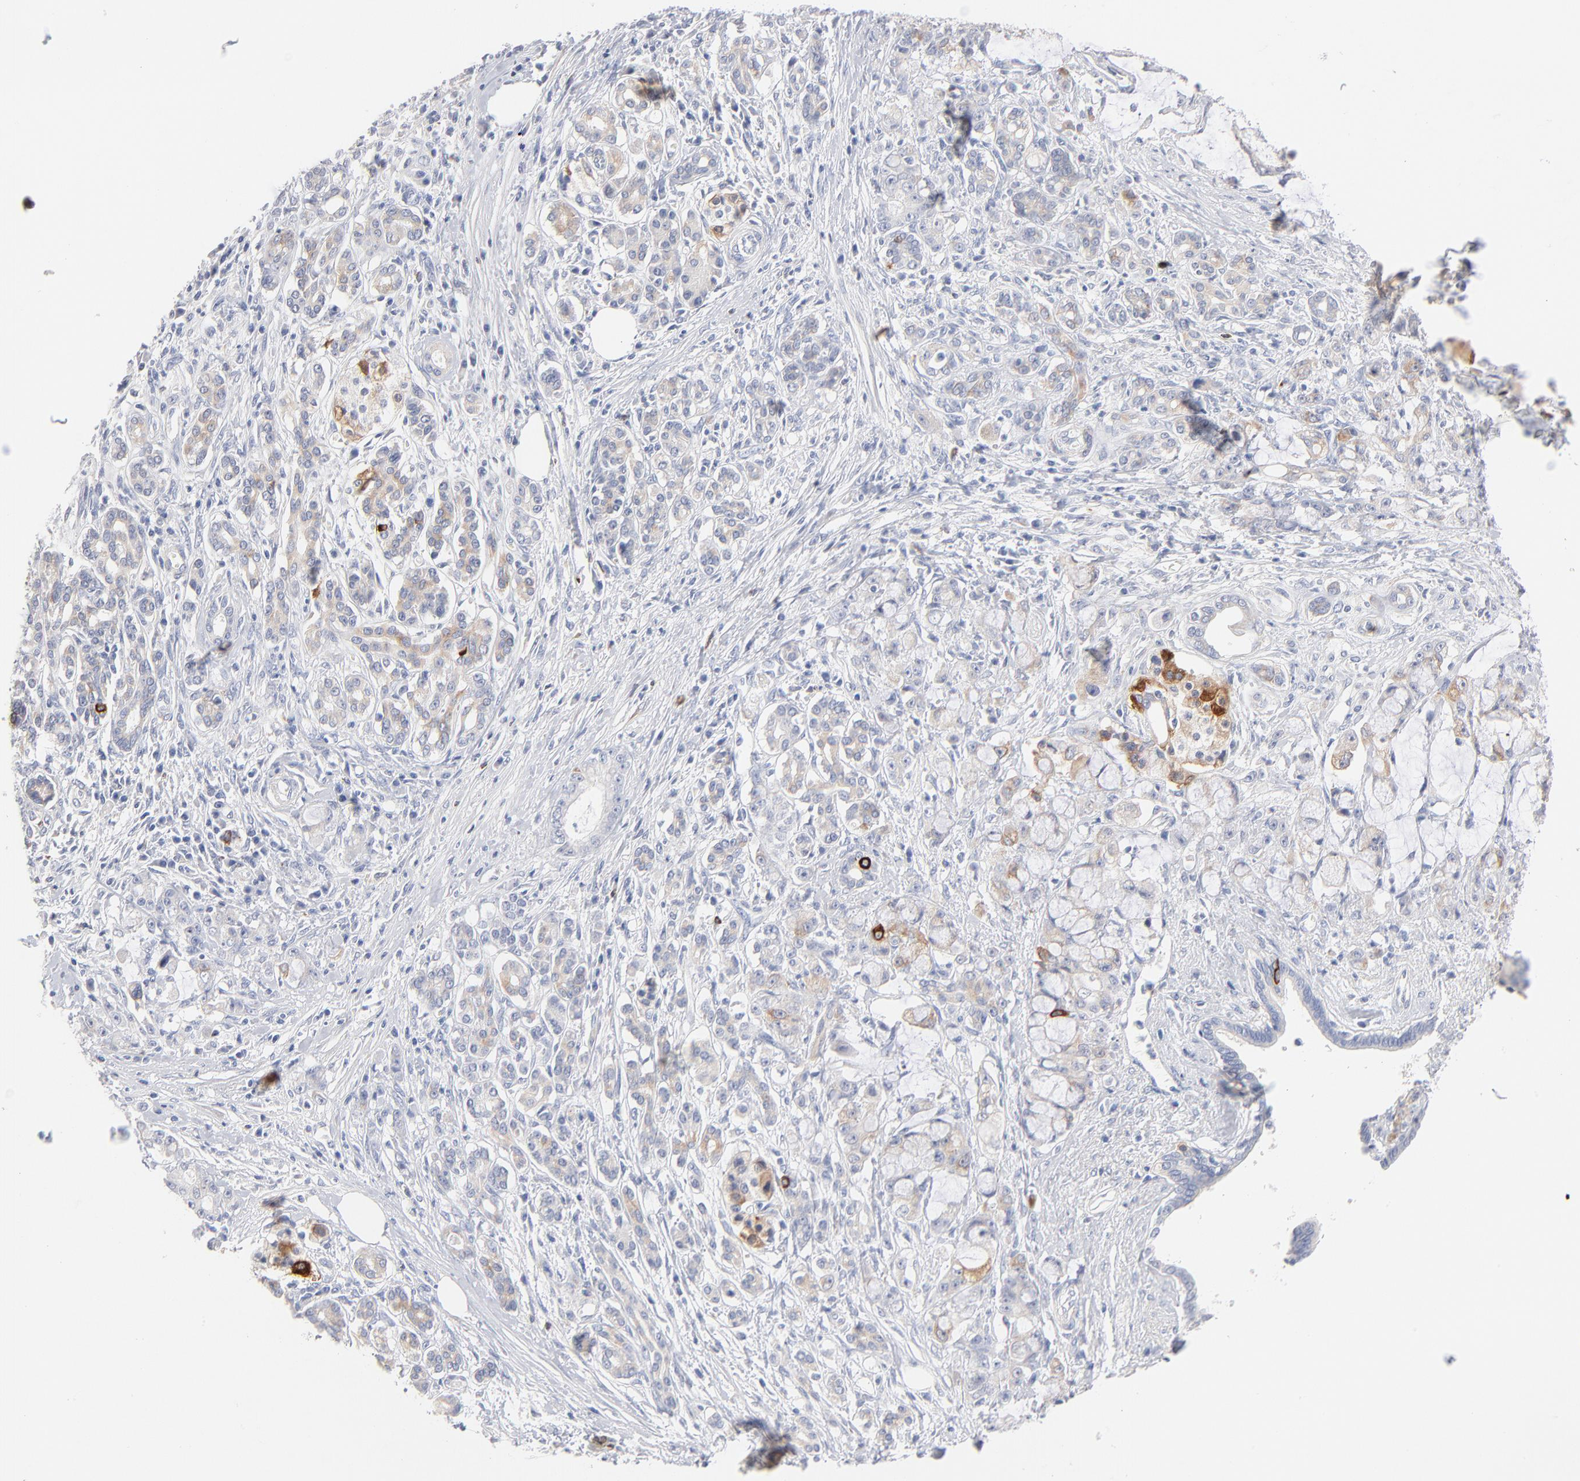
{"staining": {"intensity": "moderate", "quantity": "25%-75%", "location": "cytoplasmic/membranous"}, "tissue": "pancreatic cancer", "cell_type": "Tumor cells", "image_type": "cancer", "snomed": [{"axis": "morphology", "description": "Adenocarcinoma, NOS"}, {"axis": "topography", "description": "Pancreas"}], "caption": "Pancreatic cancer (adenocarcinoma) stained with DAB (3,3'-diaminobenzidine) immunohistochemistry (IHC) shows medium levels of moderate cytoplasmic/membranous staining in about 25%-75% of tumor cells.", "gene": "MID1", "patient": {"sex": "female", "age": 73}}